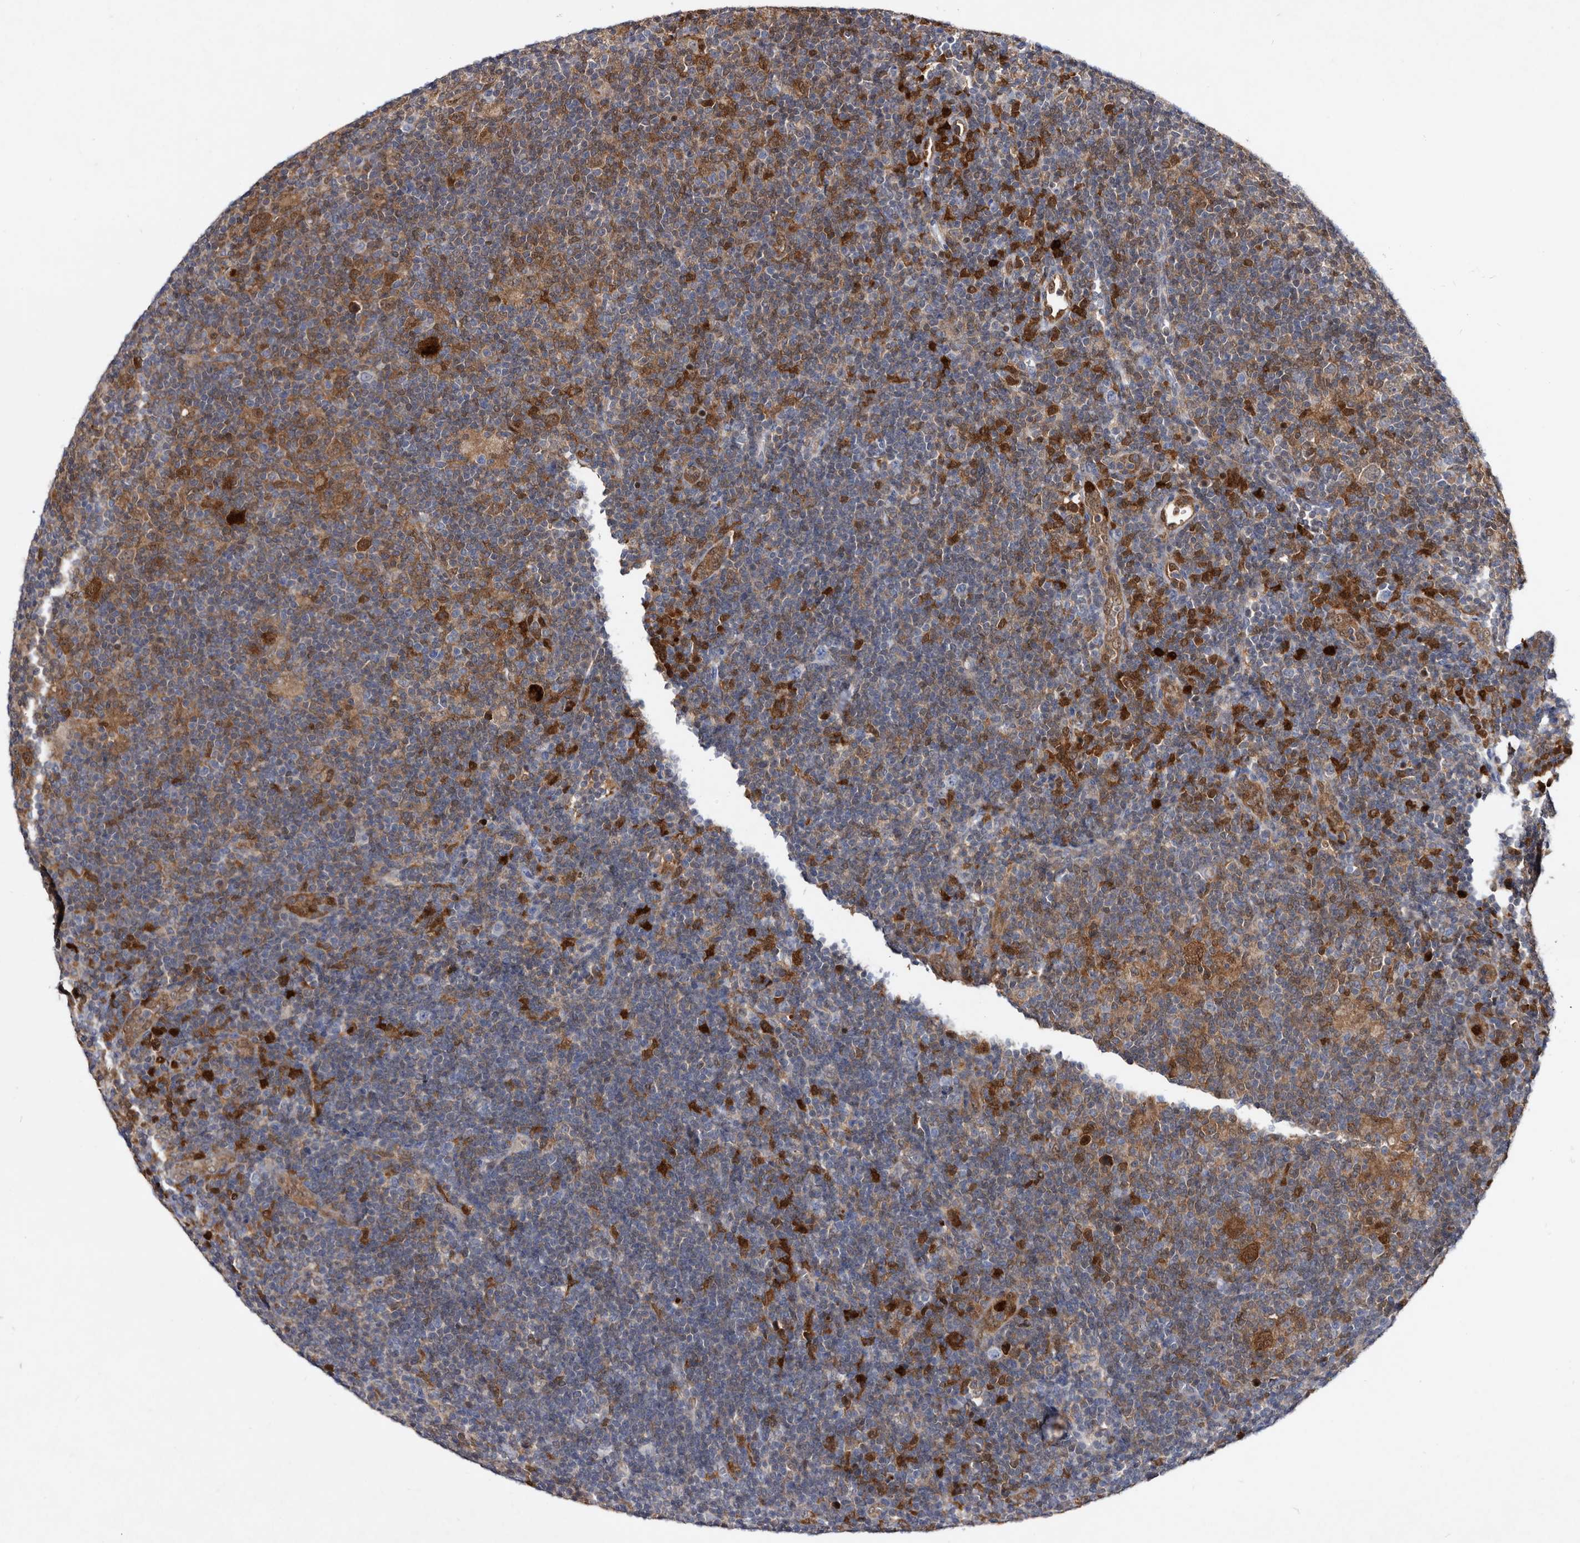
{"staining": {"intensity": "moderate", "quantity": ">75%", "location": "cytoplasmic/membranous"}, "tissue": "lymphoma", "cell_type": "Tumor cells", "image_type": "cancer", "snomed": [{"axis": "morphology", "description": "Hodgkin's disease, NOS"}, {"axis": "topography", "description": "Lymph node"}], "caption": "Immunohistochemical staining of Hodgkin's disease exhibits moderate cytoplasmic/membranous protein expression in about >75% of tumor cells.", "gene": "SERPINB8", "patient": {"sex": "female", "age": 57}}